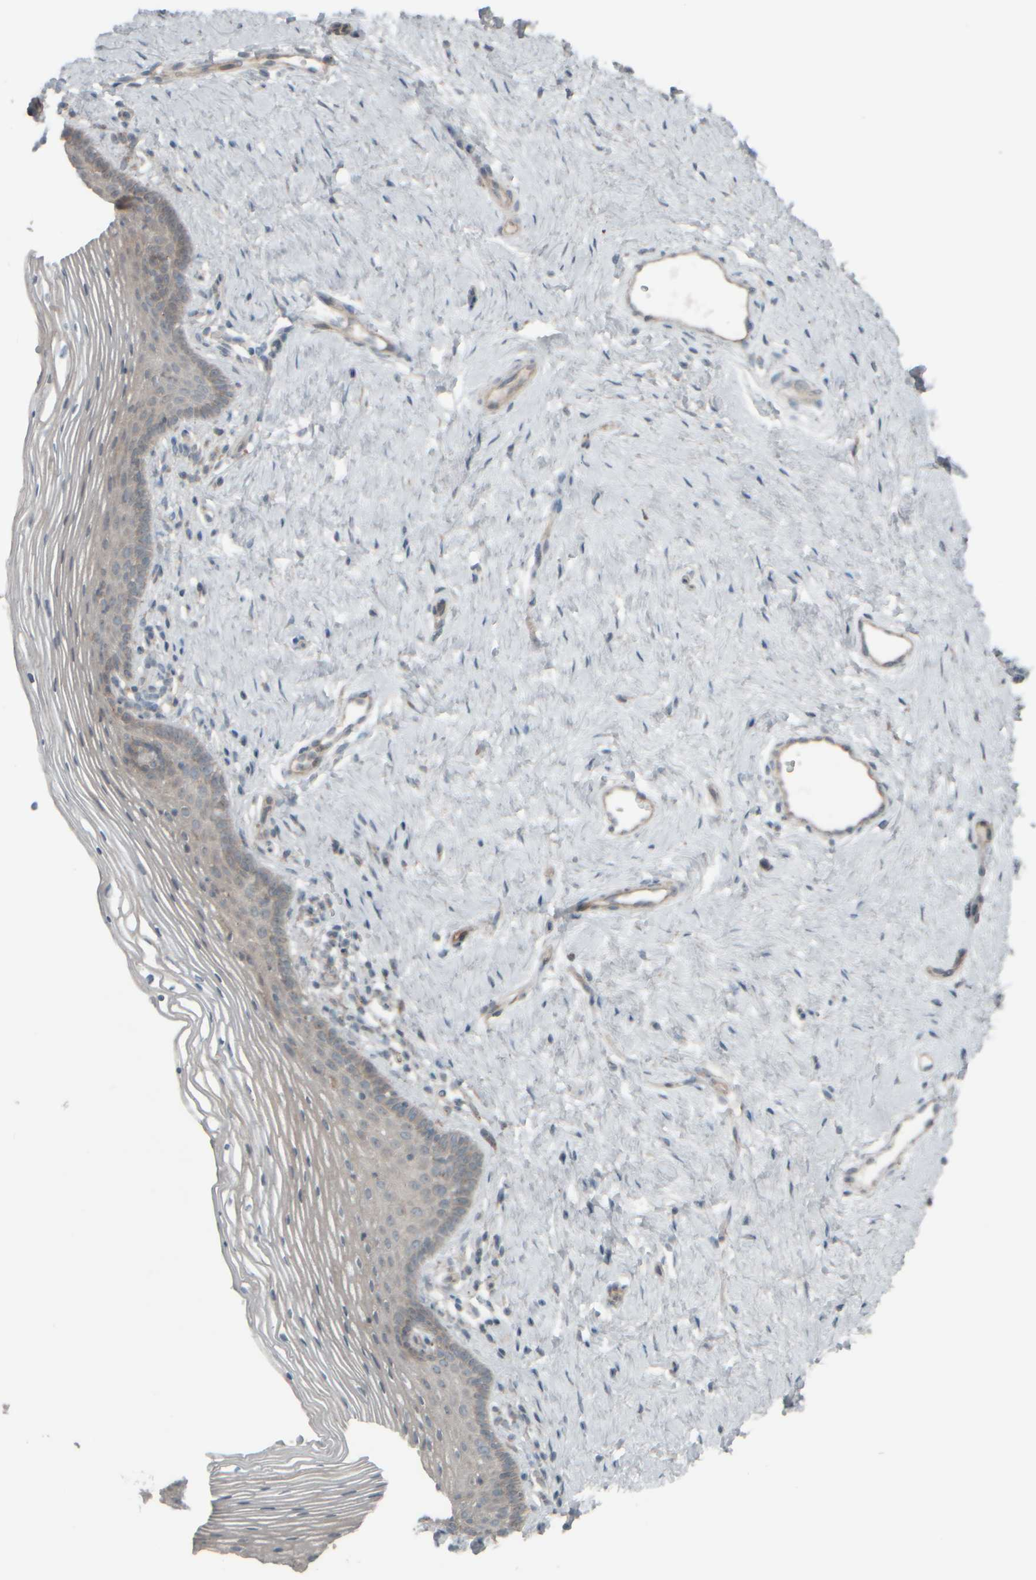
{"staining": {"intensity": "weak", "quantity": "25%-75%", "location": "cytoplasmic/membranous"}, "tissue": "vagina", "cell_type": "Squamous epithelial cells", "image_type": "normal", "snomed": [{"axis": "morphology", "description": "Normal tissue, NOS"}, {"axis": "topography", "description": "Vagina"}], "caption": "A high-resolution photomicrograph shows immunohistochemistry staining of normal vagina, which displays weak cytoplasmic/membranous staining in approximately 25%-75% of squamous epithelial cells.", "gene": "HGS", "patient": {"sex": "female", "age": 32}}